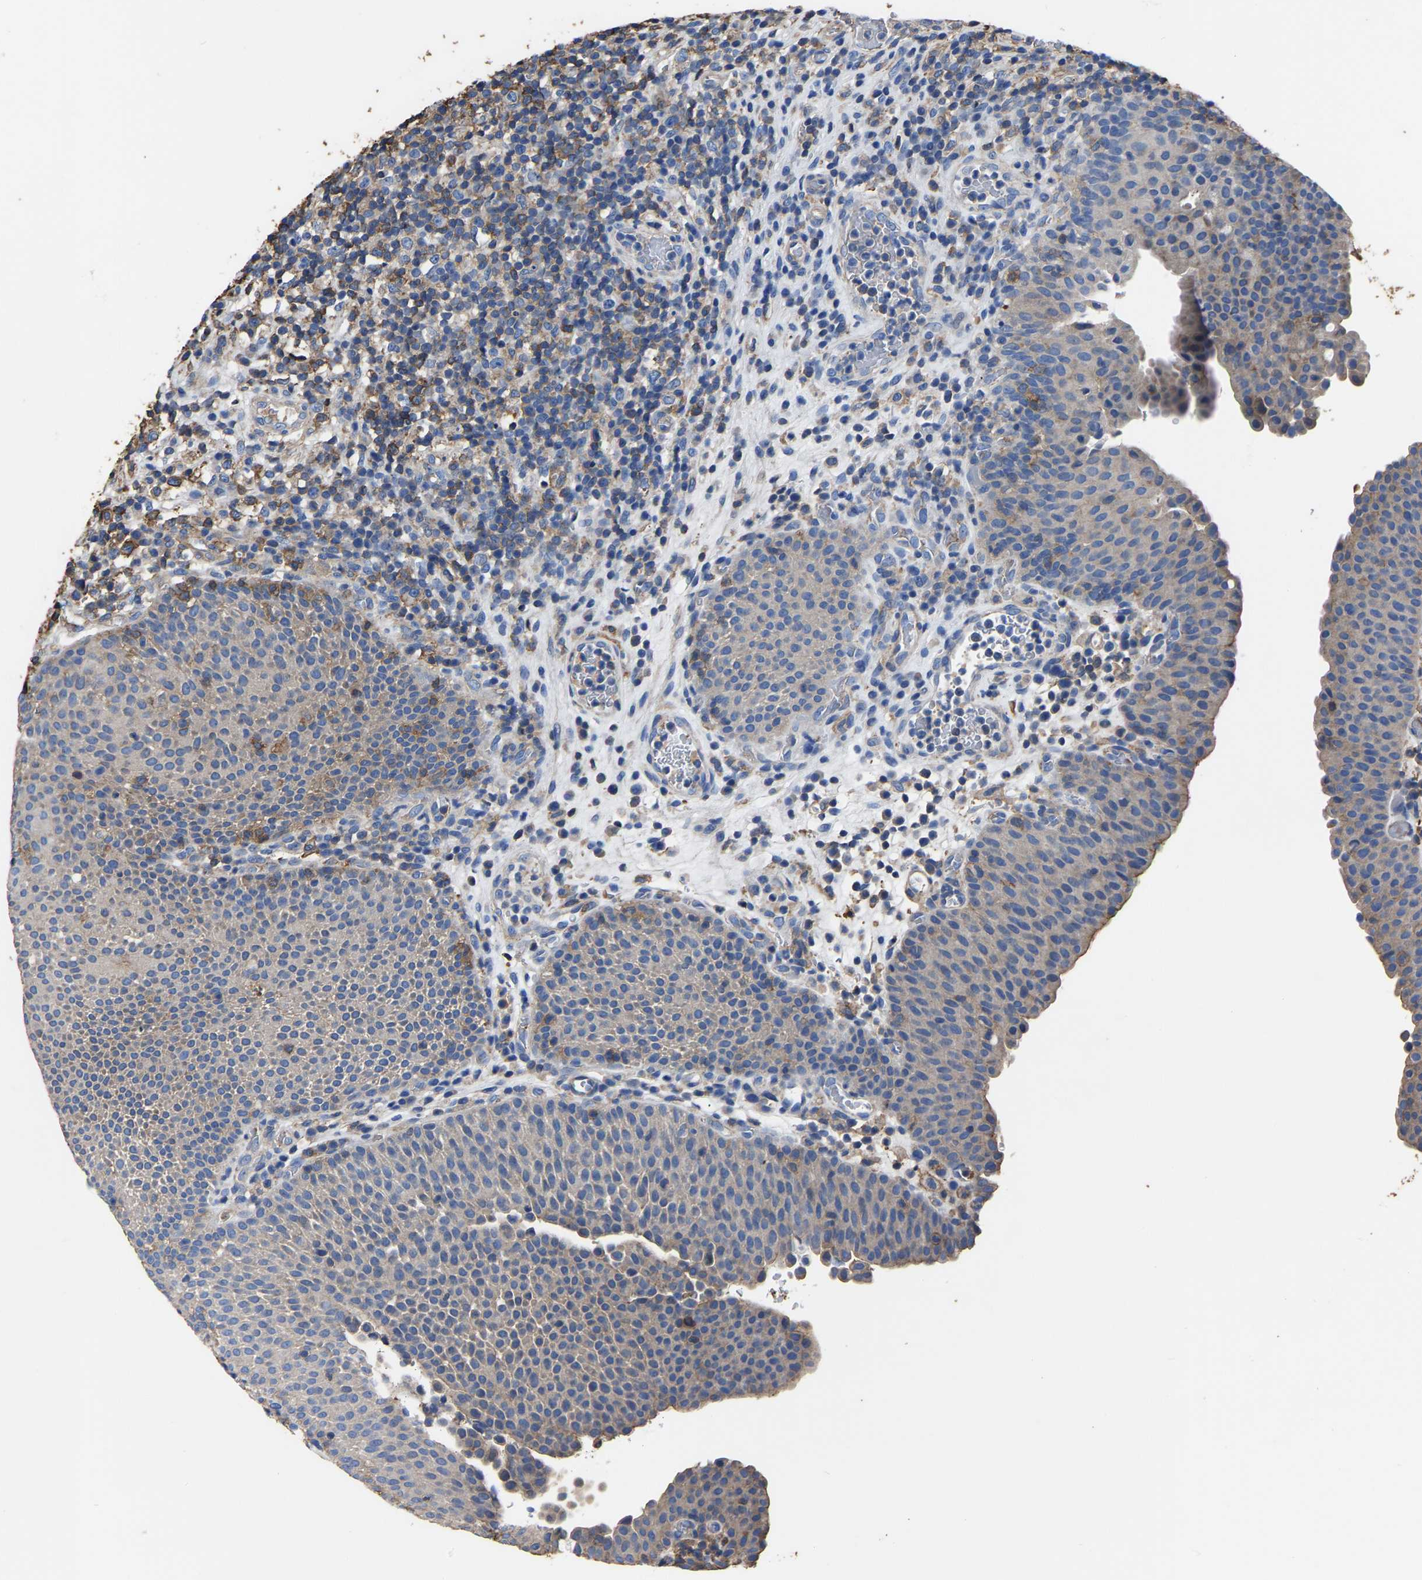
{"staining": {"intensity": "moderate", "quantity": "<25%", "location": "cytoplasmic/membranous"}, "tissue": "urothelial cancer", "cell_type": "Tumor cells", "image_type": "cancer", "snomed": [{"axis": "morphology", "description": "Urothelial carcinoma, High grade"}, {"axis": "topography", "description": "Urinary bladder"}], "caption": "Protein positivity by immunohistochemistry displays moderate cytoplasmic/membranous expression in approximately <25% of tumor cells in urothelial cancer.", "gene": "ARMT1", "patient": {"sex": "male", "age": 74}}